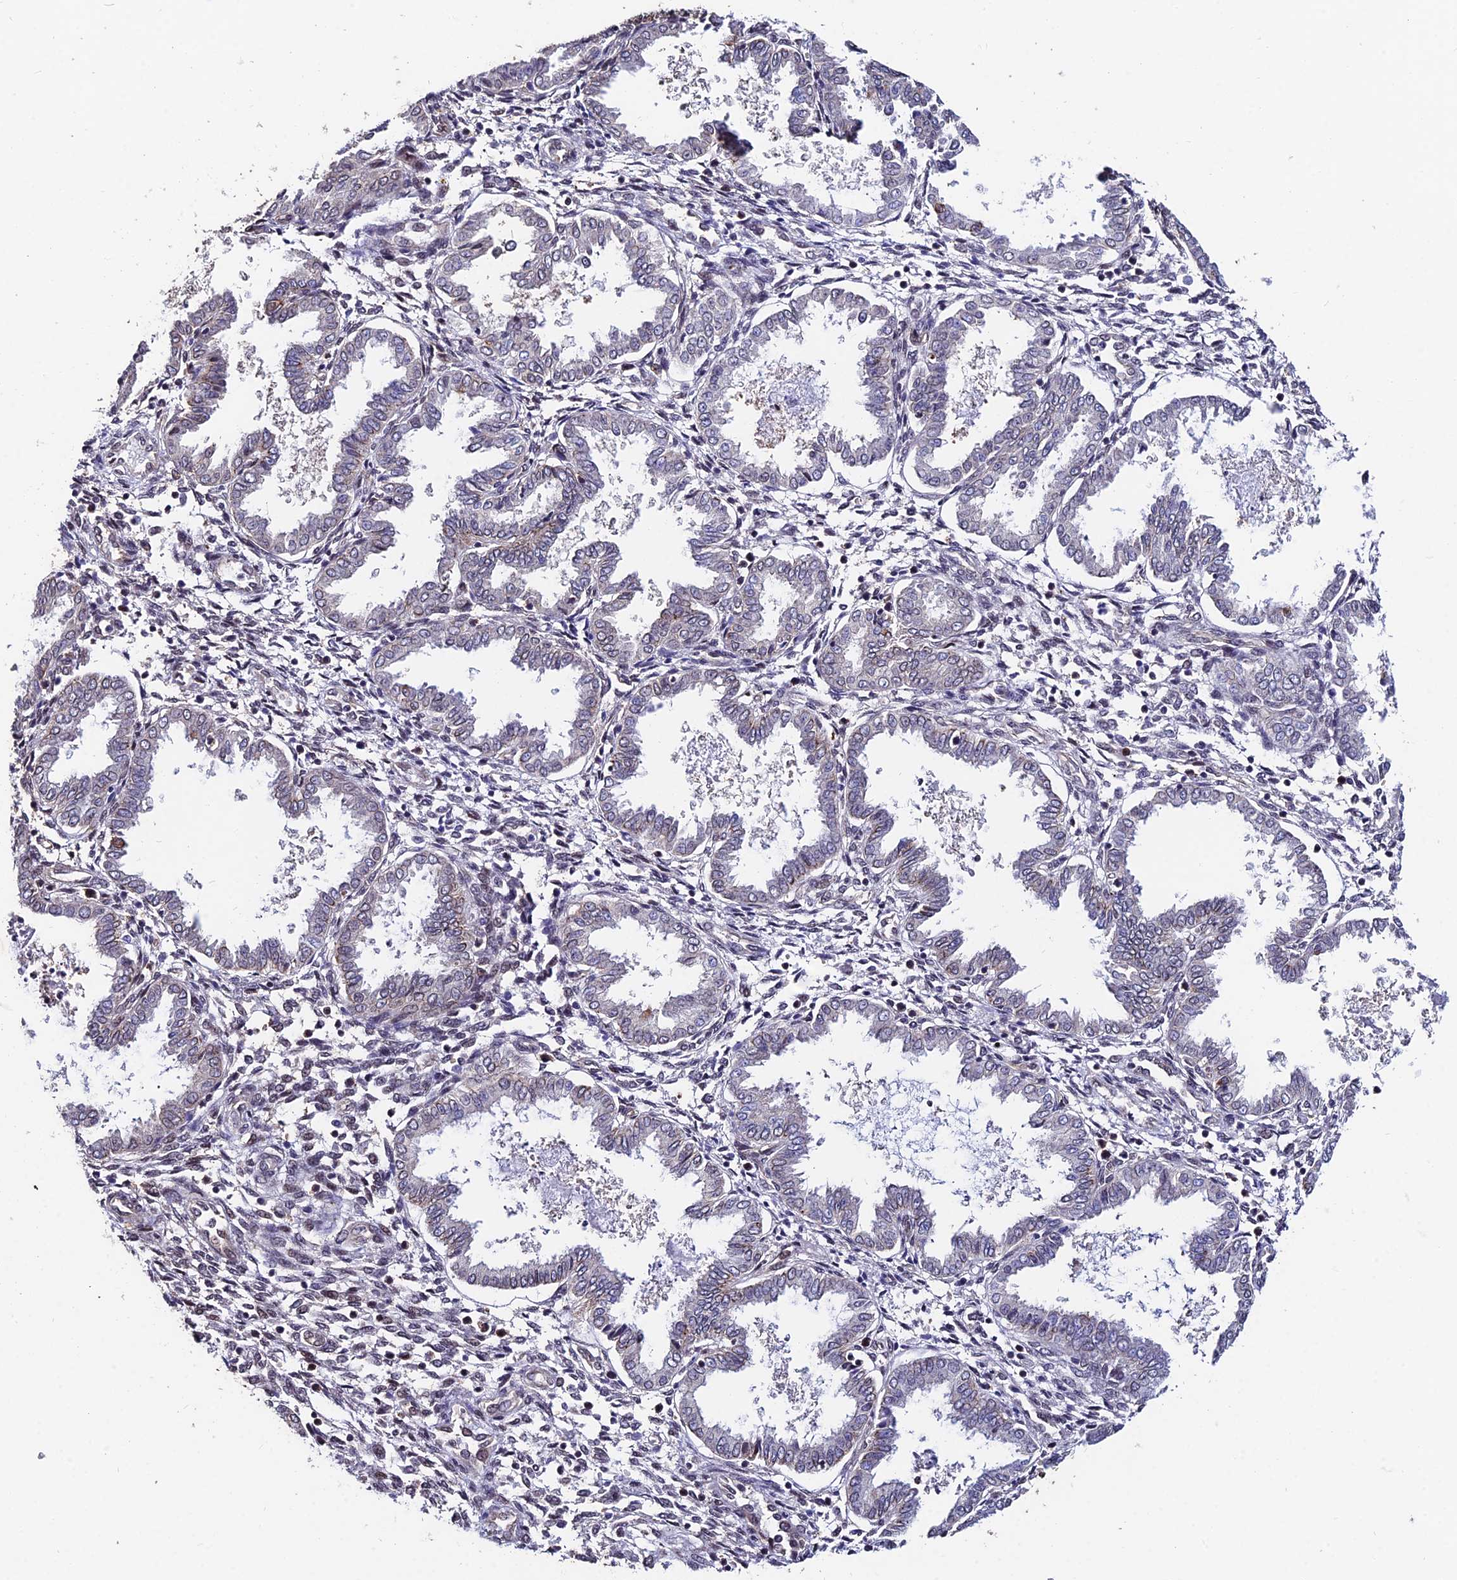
{"staining": {"intensity": "negative", "quantity": "none", "location": "none"}, "tissue": "endometrium", "cell_type": "Cells in endometrial stroma", "image_type": "normal", "snomed": [{"axis": "morphology", "description": "Normal tissue, NOS"}, {"axis": "topography", "description": "Endometrium"}], "caption": "Immunohistochemistry photomicrograph of normal endometrium: endometrium stained with DAB (3,3'-diaminobenzidine) demonstrates no significant protein expression in cells in endometrial stroma.", "gene": "INPP4A", "patient": {"sex": "female", "age": 33}}